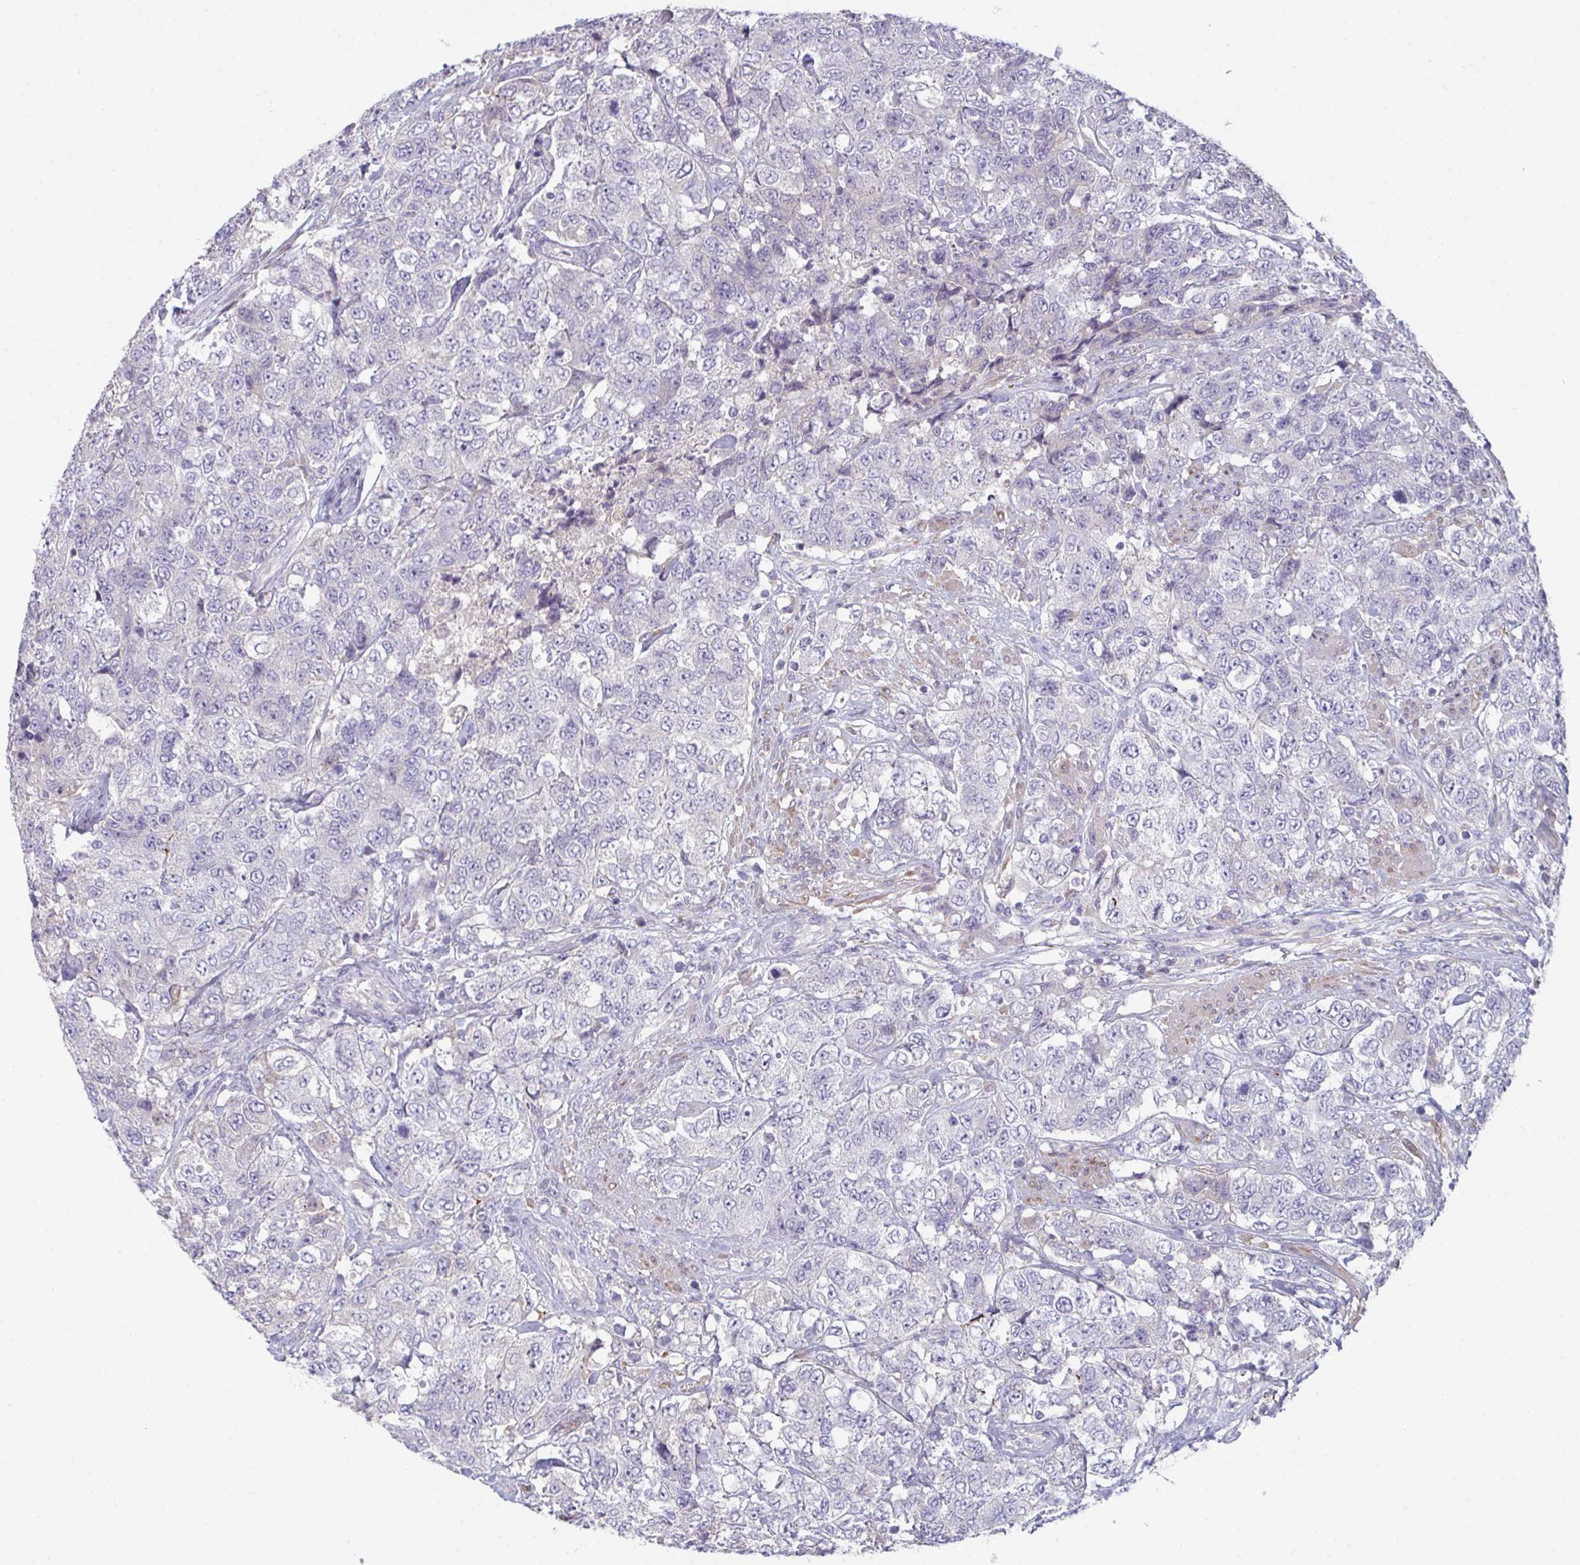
{"staining": {"intensity": "negative", "quantity": "none", "location": "none"}, "tissue": "urothelial cancer", "cell_type": "Tumor cells", "image_type": "cancer", "snomed": [{"axis": "morphology", "description": "Urothelial carcinoma, High grade"}, {"axis": "topography", "description": "Urinary bladder"}], "caption": "There is no significant staining in tumor cells of urothelial carcinoma (high-grade). (IHC, brightfield microscopy, high magnification).", "gene": "HGFAC", "patient": {"sex": "female", "age": 78}}